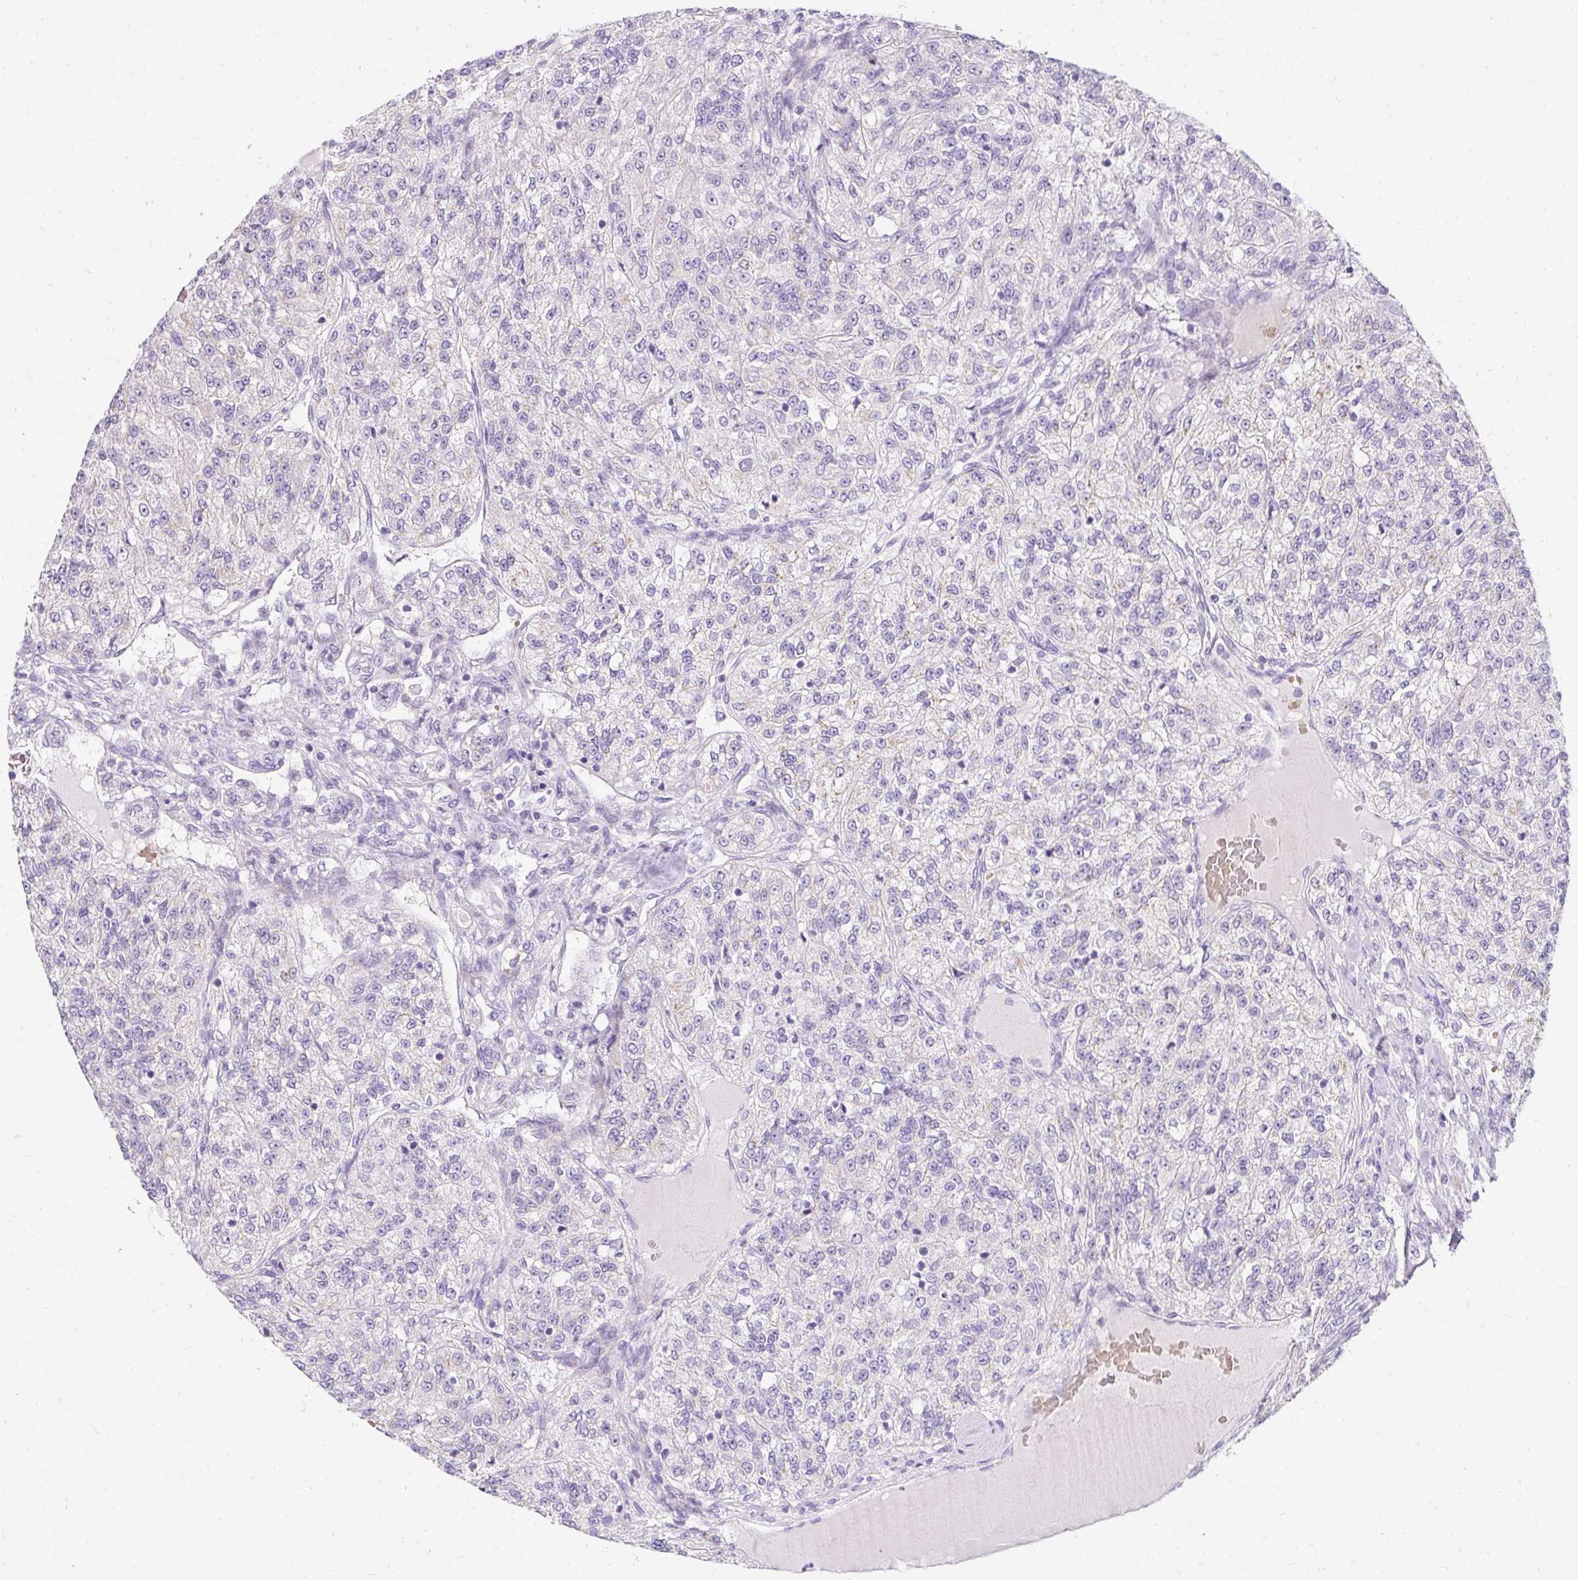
{"staining": {"intensity": "negative", "quantity": "none", "location": "none"}, "tissue": "renal cancer", "cell_type": "Tumor cells", "image_type": "cancer", "snomed": [{"axis": "morphology", "description": "Adenocarcinoma, NOS"}, {"axis": "topography", "description": "Kidney"}], "caption": "There is no significant expression in tumor cells of adenocarcinoma (renal).", "gene": "DTX4", "patient": {"sex": "female", "age": 63}}